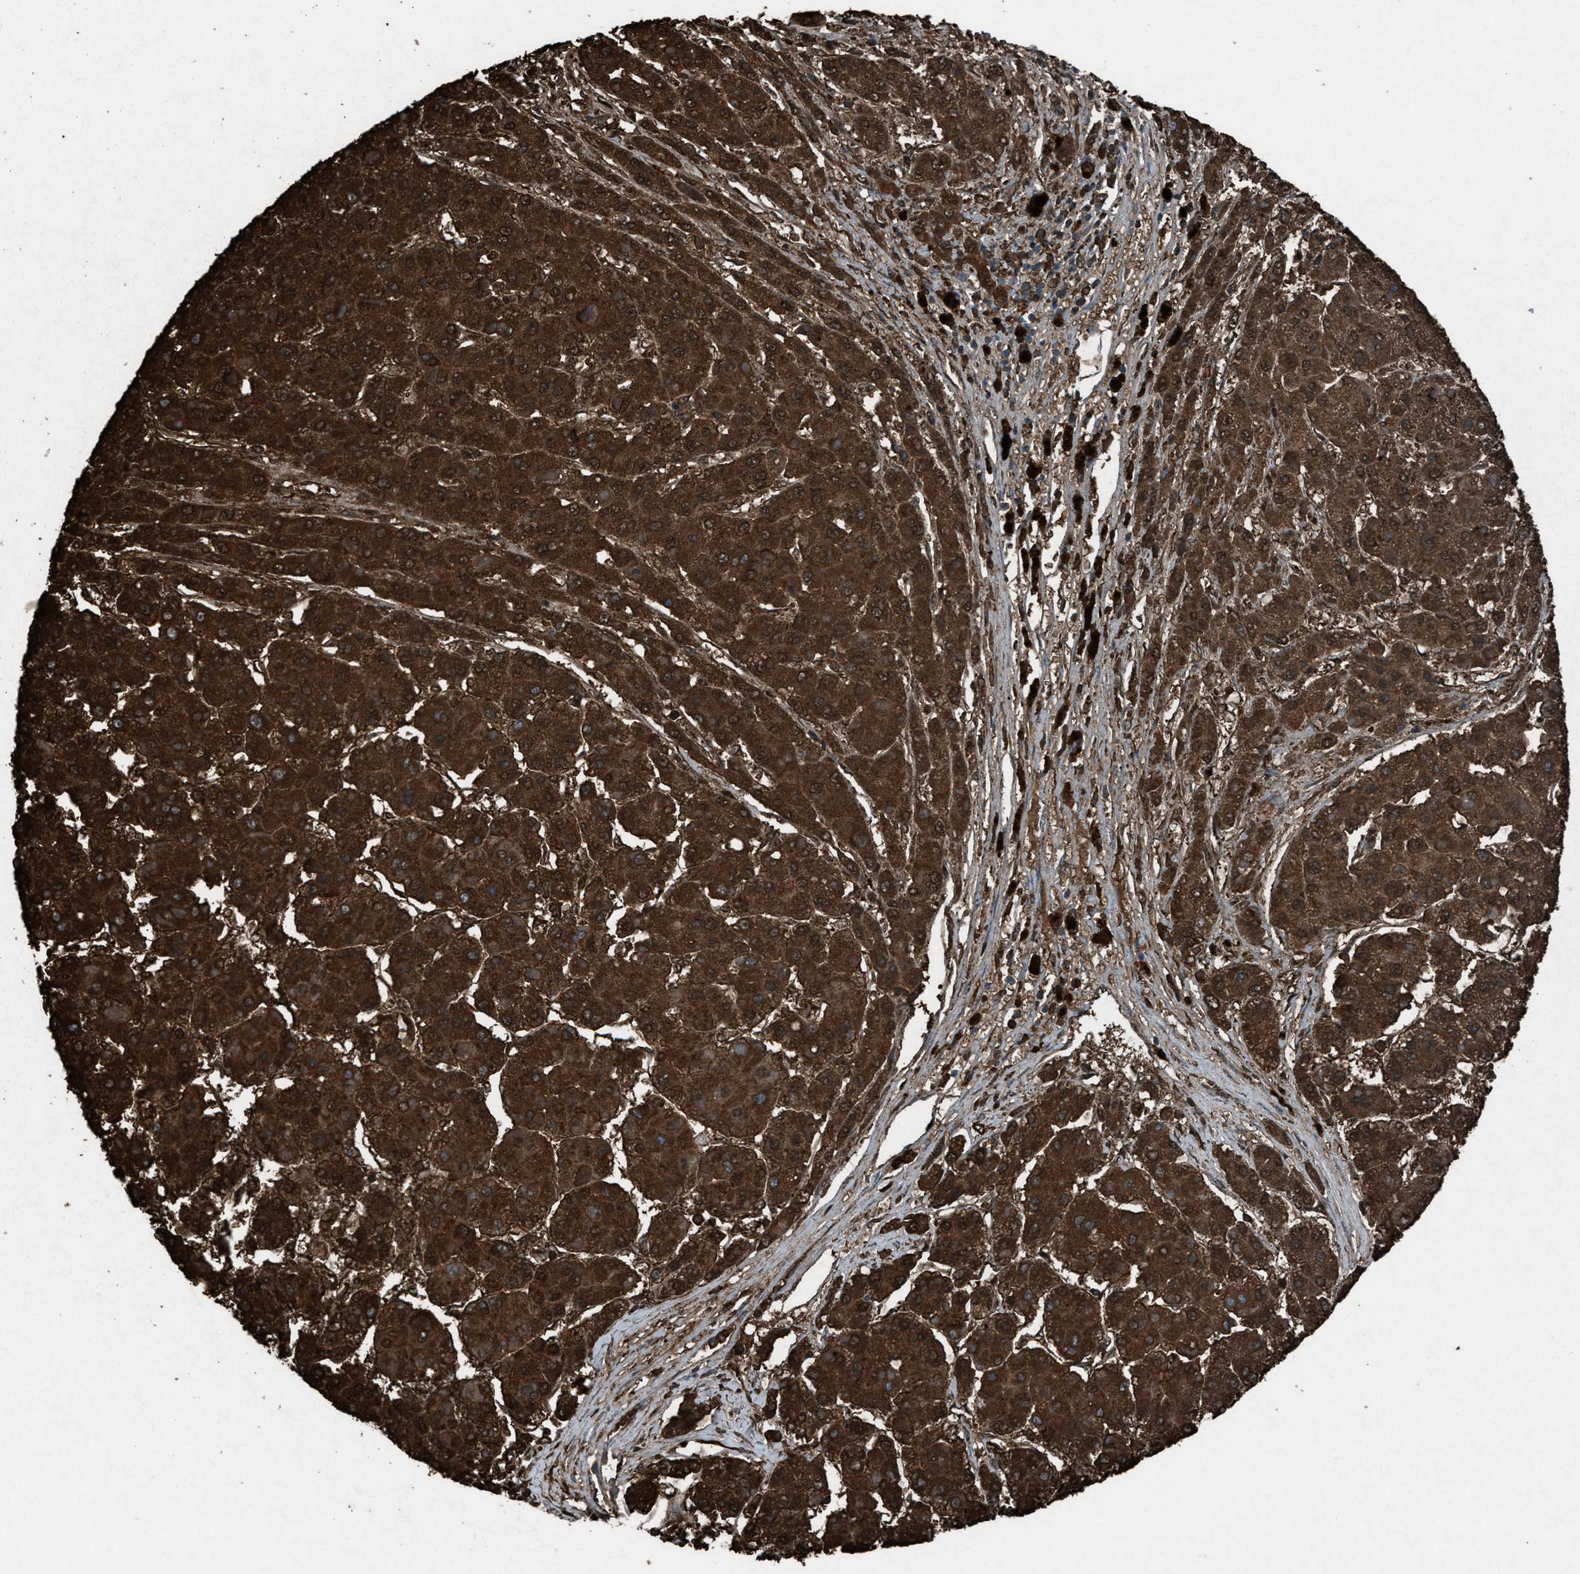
{"staining": {"intensity": "strong", "quantity": ">75%", "location": "cytoplasmic/membranous"}, "tissue": "liver cancer", "cell_type": "Tumor cells", "image_type": "cancer", "snomed": [{"axis": "morphology", "description": "Carcinoma, Hepatocellular, NOS"}, {"axis": "topography", "description": "Liver"}], "caption": "Immunohistochemical staining of liver cancer demonstrates high levels of strong cytoplasmic/membranous protein positivity in approximately >75% of tumor cells.", "gene": "FCER1G", "patient": {"sex": "female", "age": 73}}